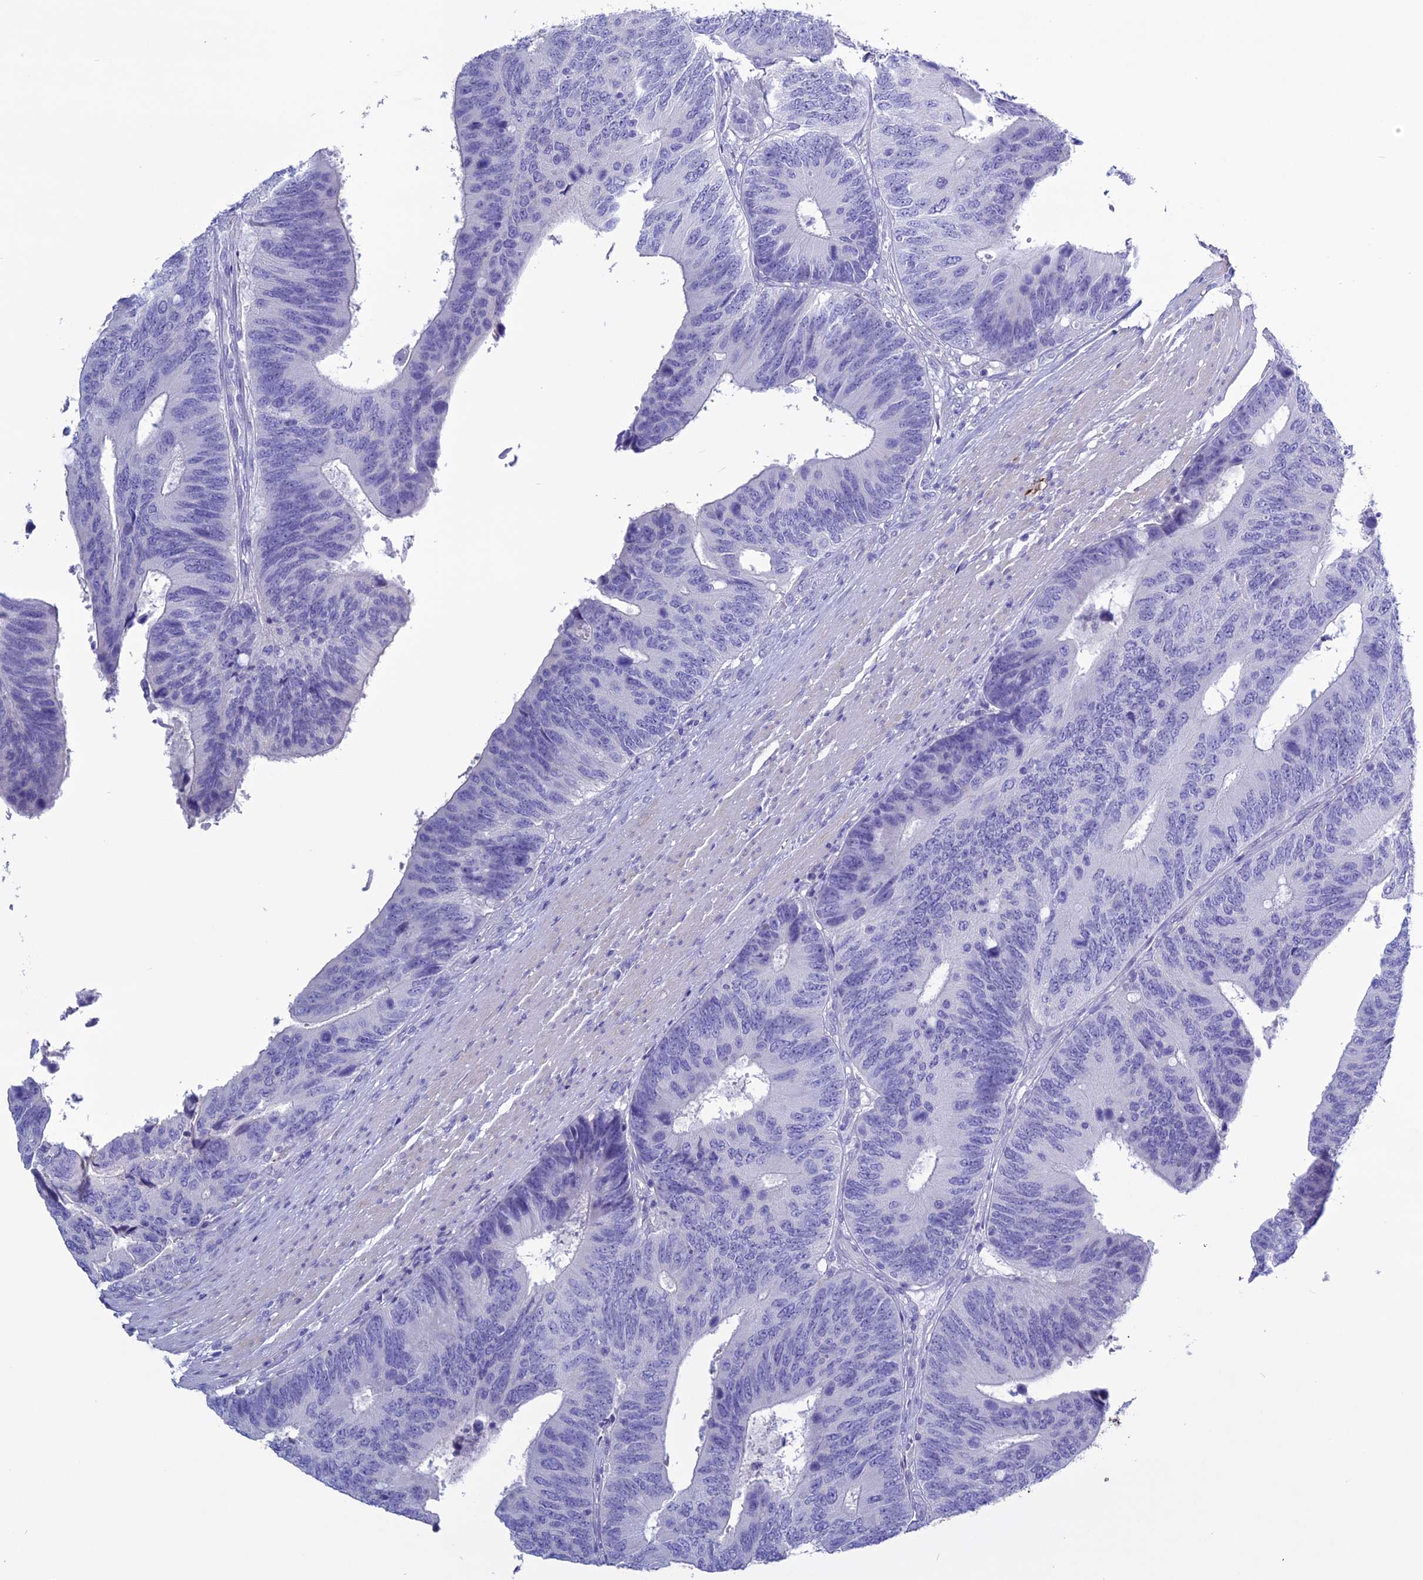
{"staining": {"intensity": "negative", "quantity": "none", "location": "none"}, "tissue": "colorectal cancer", "cell_type": "Tumor cells", "image_type": "cancer", "snomed": [{"axis": "morphology", "description": "Adenocarcinoma, NOS"}, {"axis": "topography", "description": "Colon"}], "caption": "Immunohistochemical staining of human colorectal cancer (adenocarcinoma) reveals no significant staining in tumor cells.", "gene": "CLEC2L", "patient": {"sex": "male", "age": 87}}